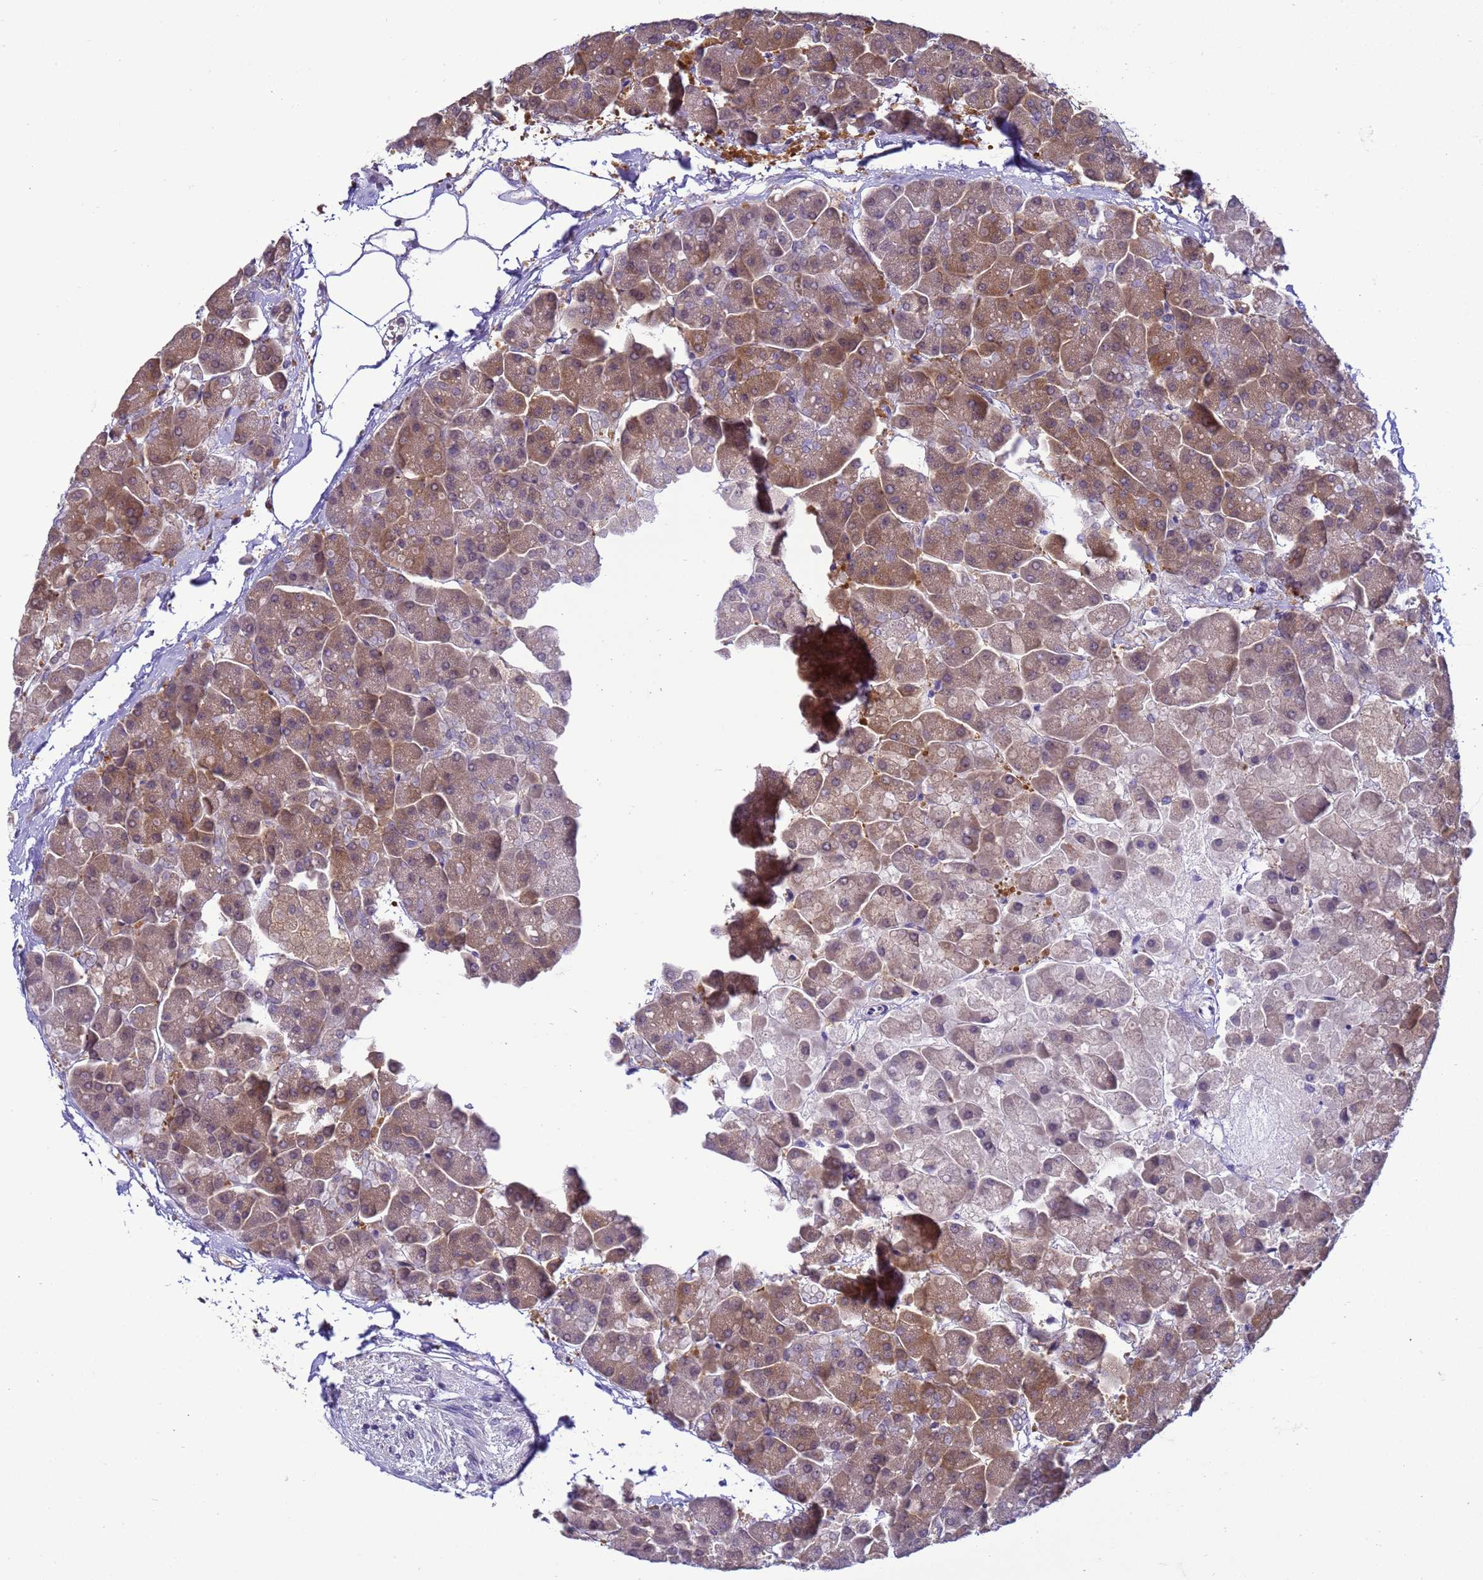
{"staining": {"intensity": "strong", "quantity": "25%-75%", "location": "cytoplasmic/membranous"}, "tissue": "pancreas", "cell_type": "Exocrine glandular cells", "image_type": "normal", "snomed": [{"axis": "morphology", "description": "Normal tissue, NOS"}, {"axis": "topography", "description": "Pancreas"}, {"axis": "topography", "description": "Peripheral nerve tissue"}], "caption": "Immunohistochemical staining of benign pancreas exhibits high levels of strong cytoplasmic/membranous staining in about 25%-75% of exocrine glandular cells. The staining was performed using DAB, with brown indicating positive protein expression. Nuclei are stained blue with hematoxylin.", "gene": "DDI2", "patient": {"sex": "male", "age": 54}}